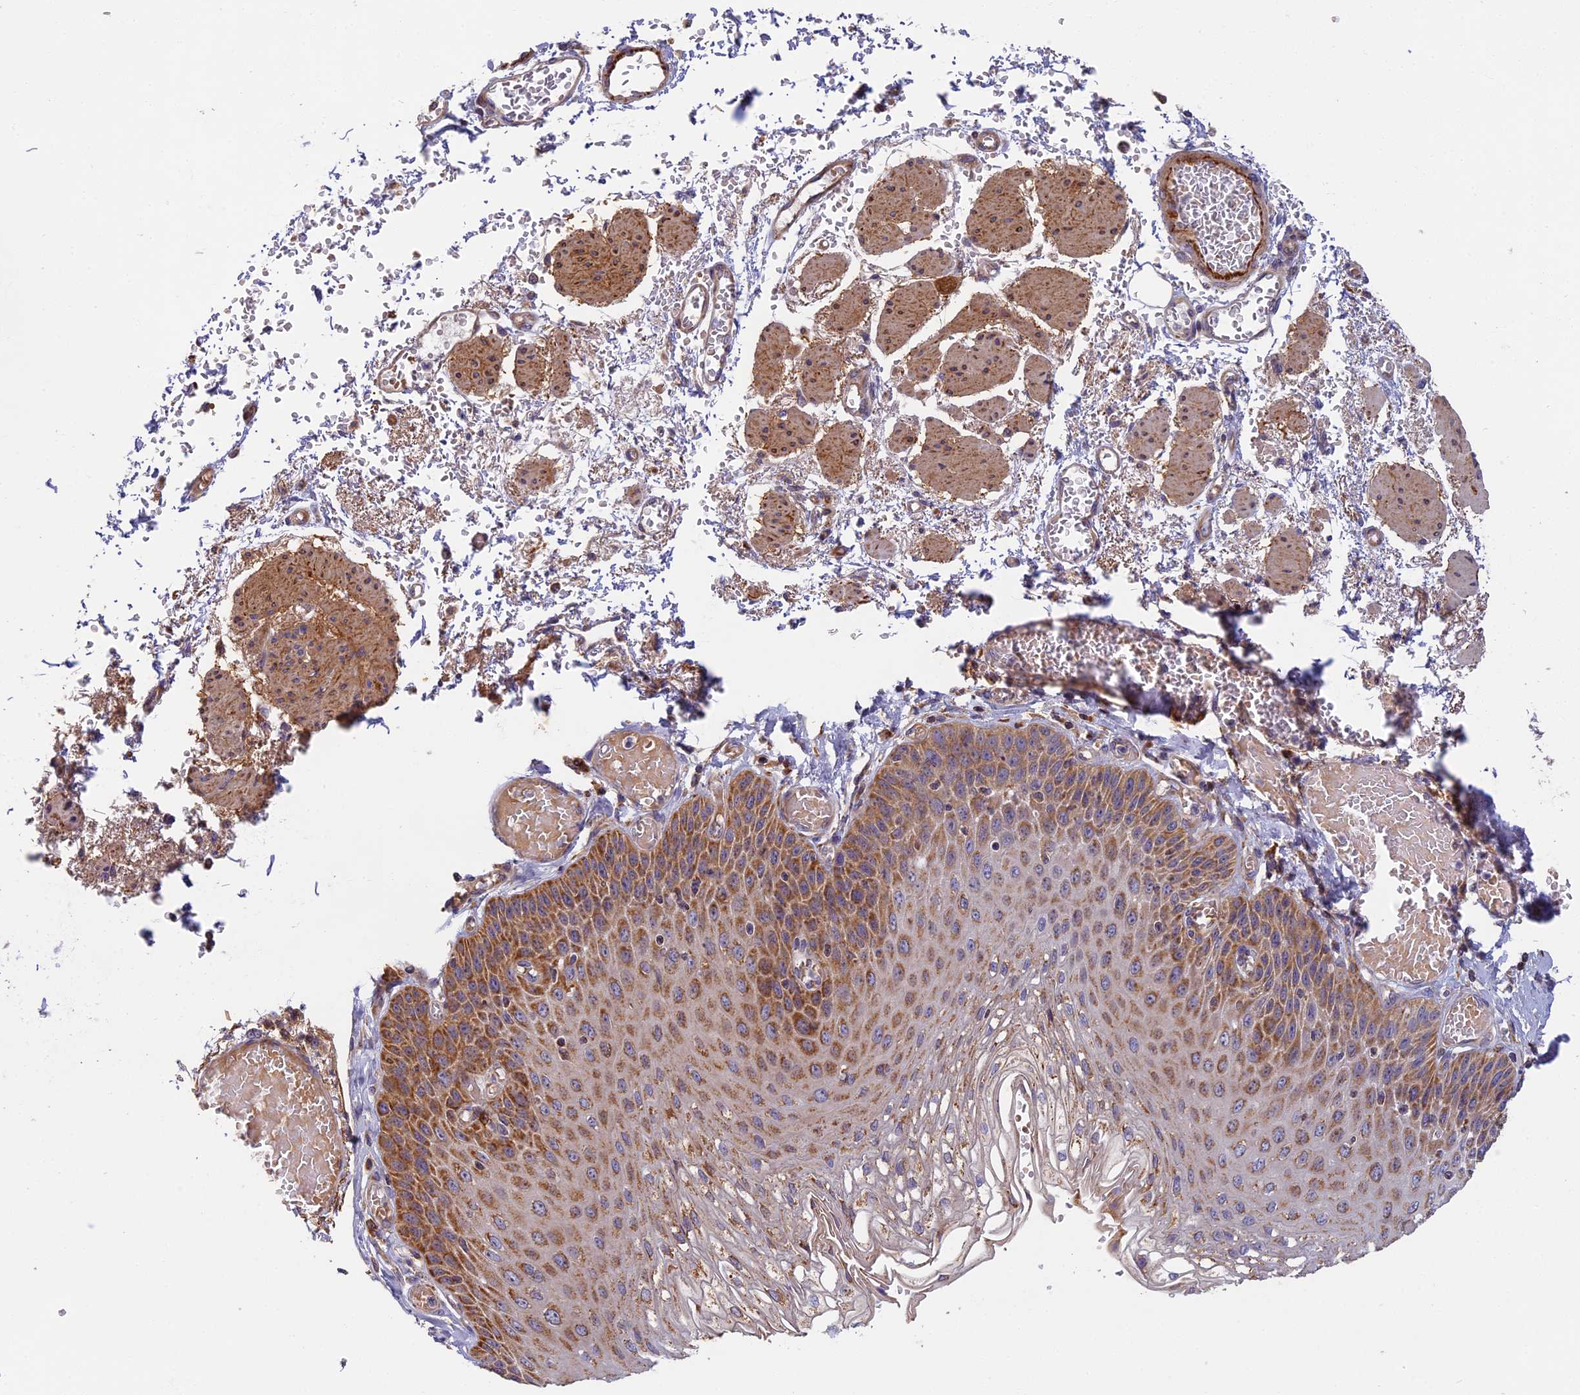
{"staining": {"intensity": "moderate", "quantity": ">75%", "location": "cytoplasmic/membranous"}, "tissue": "esophagus", "cell_type": "Squamous epithelial cells", "image_type": "normal", "snomed": [{"axis": "morphology", "description": "Normal tissue, NOS"}, {"axis": "topography", "description": "Esophagus"}], "caption": "This micrograph reveals immunohistochemistry staining of normal human esophagus, with medium moderate cytoplasmic/membranous positivity in approximately >75% of squamous epithelial cells.", "gene": "EDAR", "patient": {"sex": "male", "age": 81}}